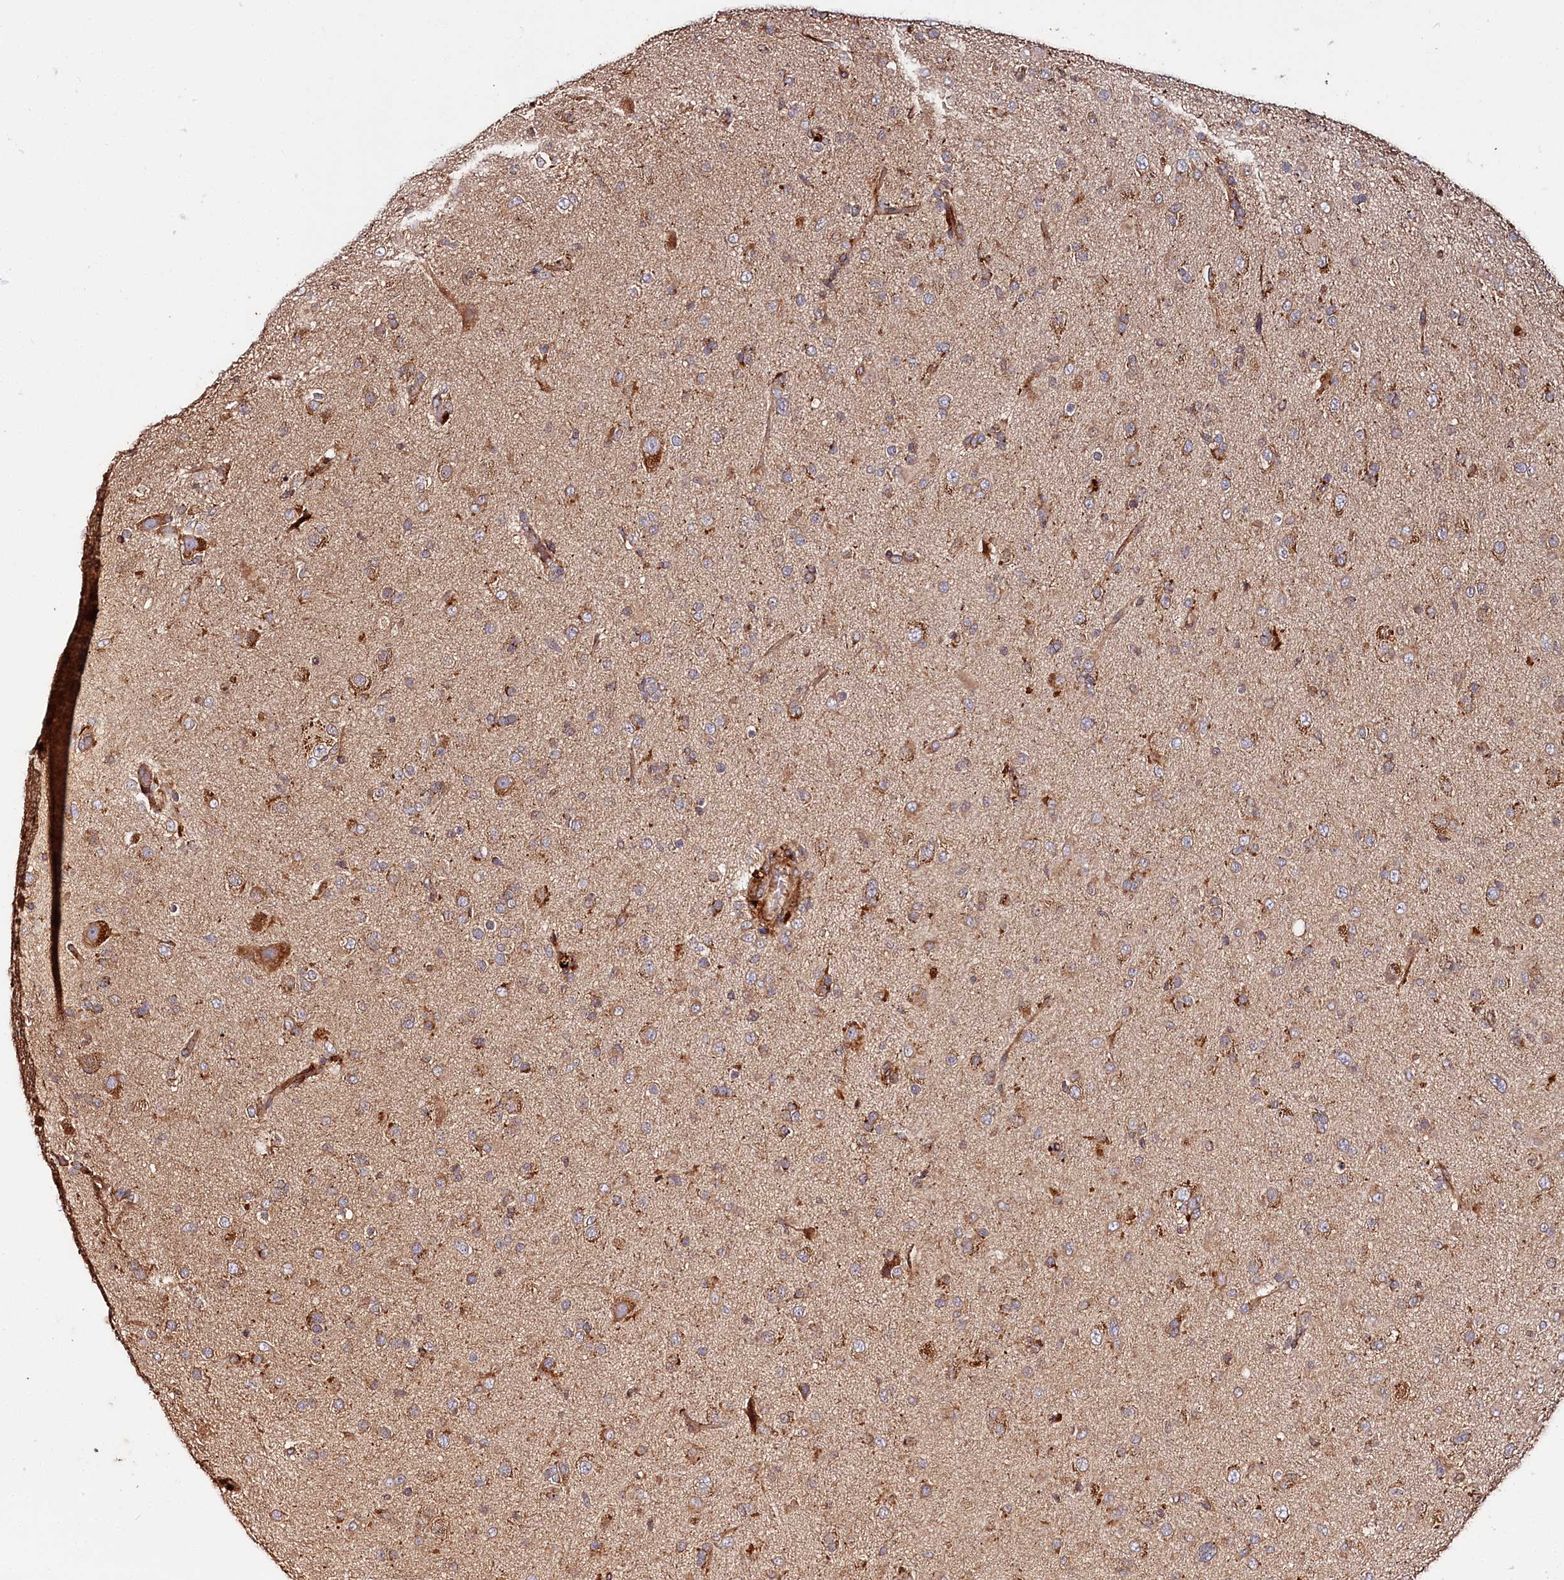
{"staining": {"intensity": "moderate", "quantity": ">75%", "location": "cytoplasmic/membranous"}, "tissue": "glioma", "cell_type": "Tumor cells", "image_type": "cancer", "snomed": [{"axis": "morphology", "description": "Glioma, malignant, Low grade"}, {"axis": "topography", "description": "Brain"}], "caption": "A high-resolution photomicrograph shows immunohistochemistry staining of malignant low-grade glioma, which displays moderate cytoplasmic/membranous positivity in about >75% of tumor cells.", "gene": "WDR73", "patient": {"sex": "male", "age": 65}}